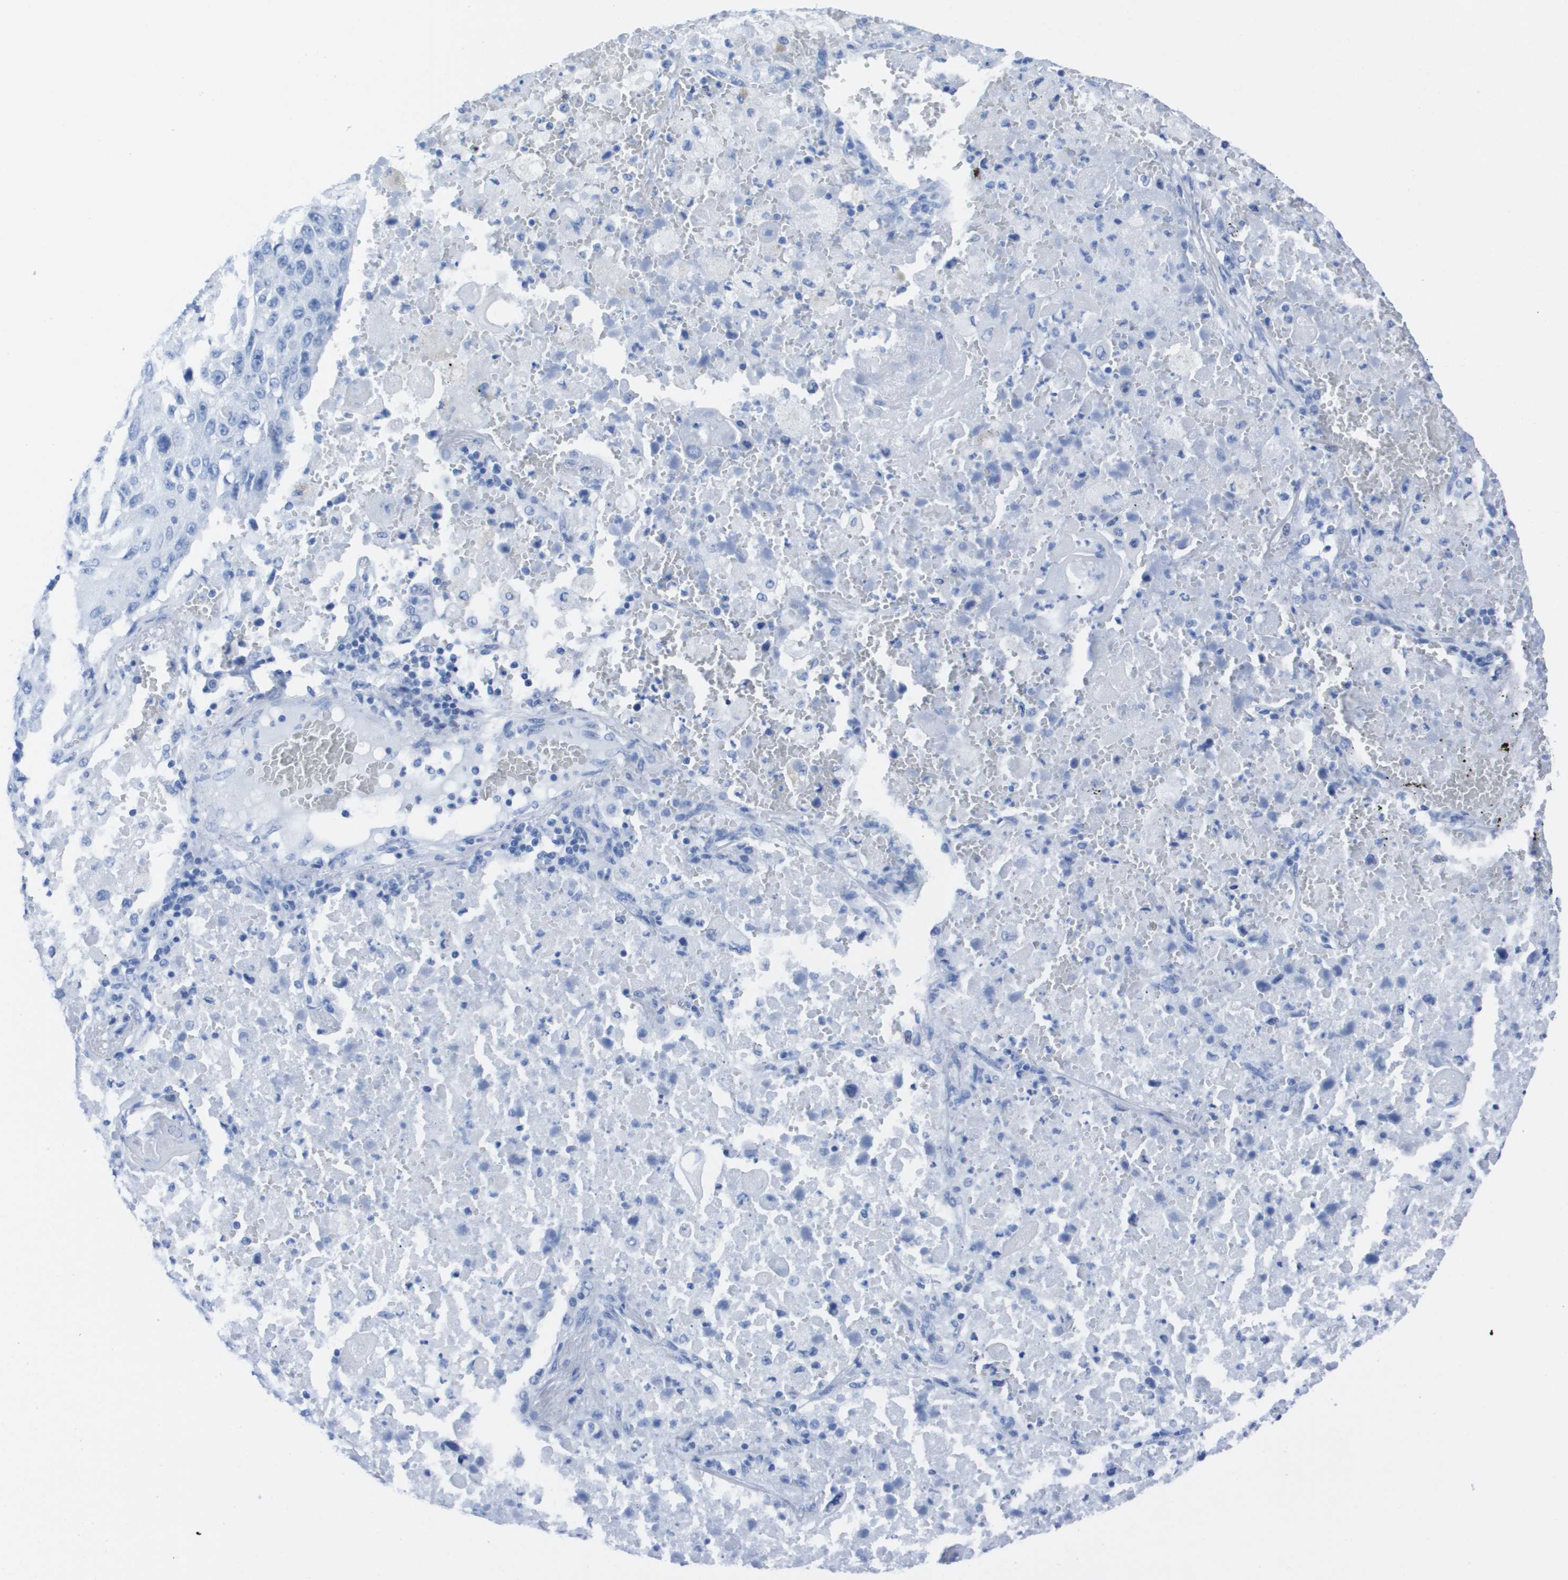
{"staining": {"intensity": "negative", "quantity": "none", "location": "none"}, "tissue": "lung cancer", "cell_type": "Tumor cells", "image_type": "cancer", "snomed": [{"axis": "morphology", "description": "Squamous cell carcinoma, NOS"}, {"axis": "topography", "description": "Lung"}], "caption": "Lung squamous cell carcinoma stained for a protein using immunohistochemistry reveals no positivity tumor cells.", "gene": "KCNA3", "patient": {"sex": "male", "age": 61}}